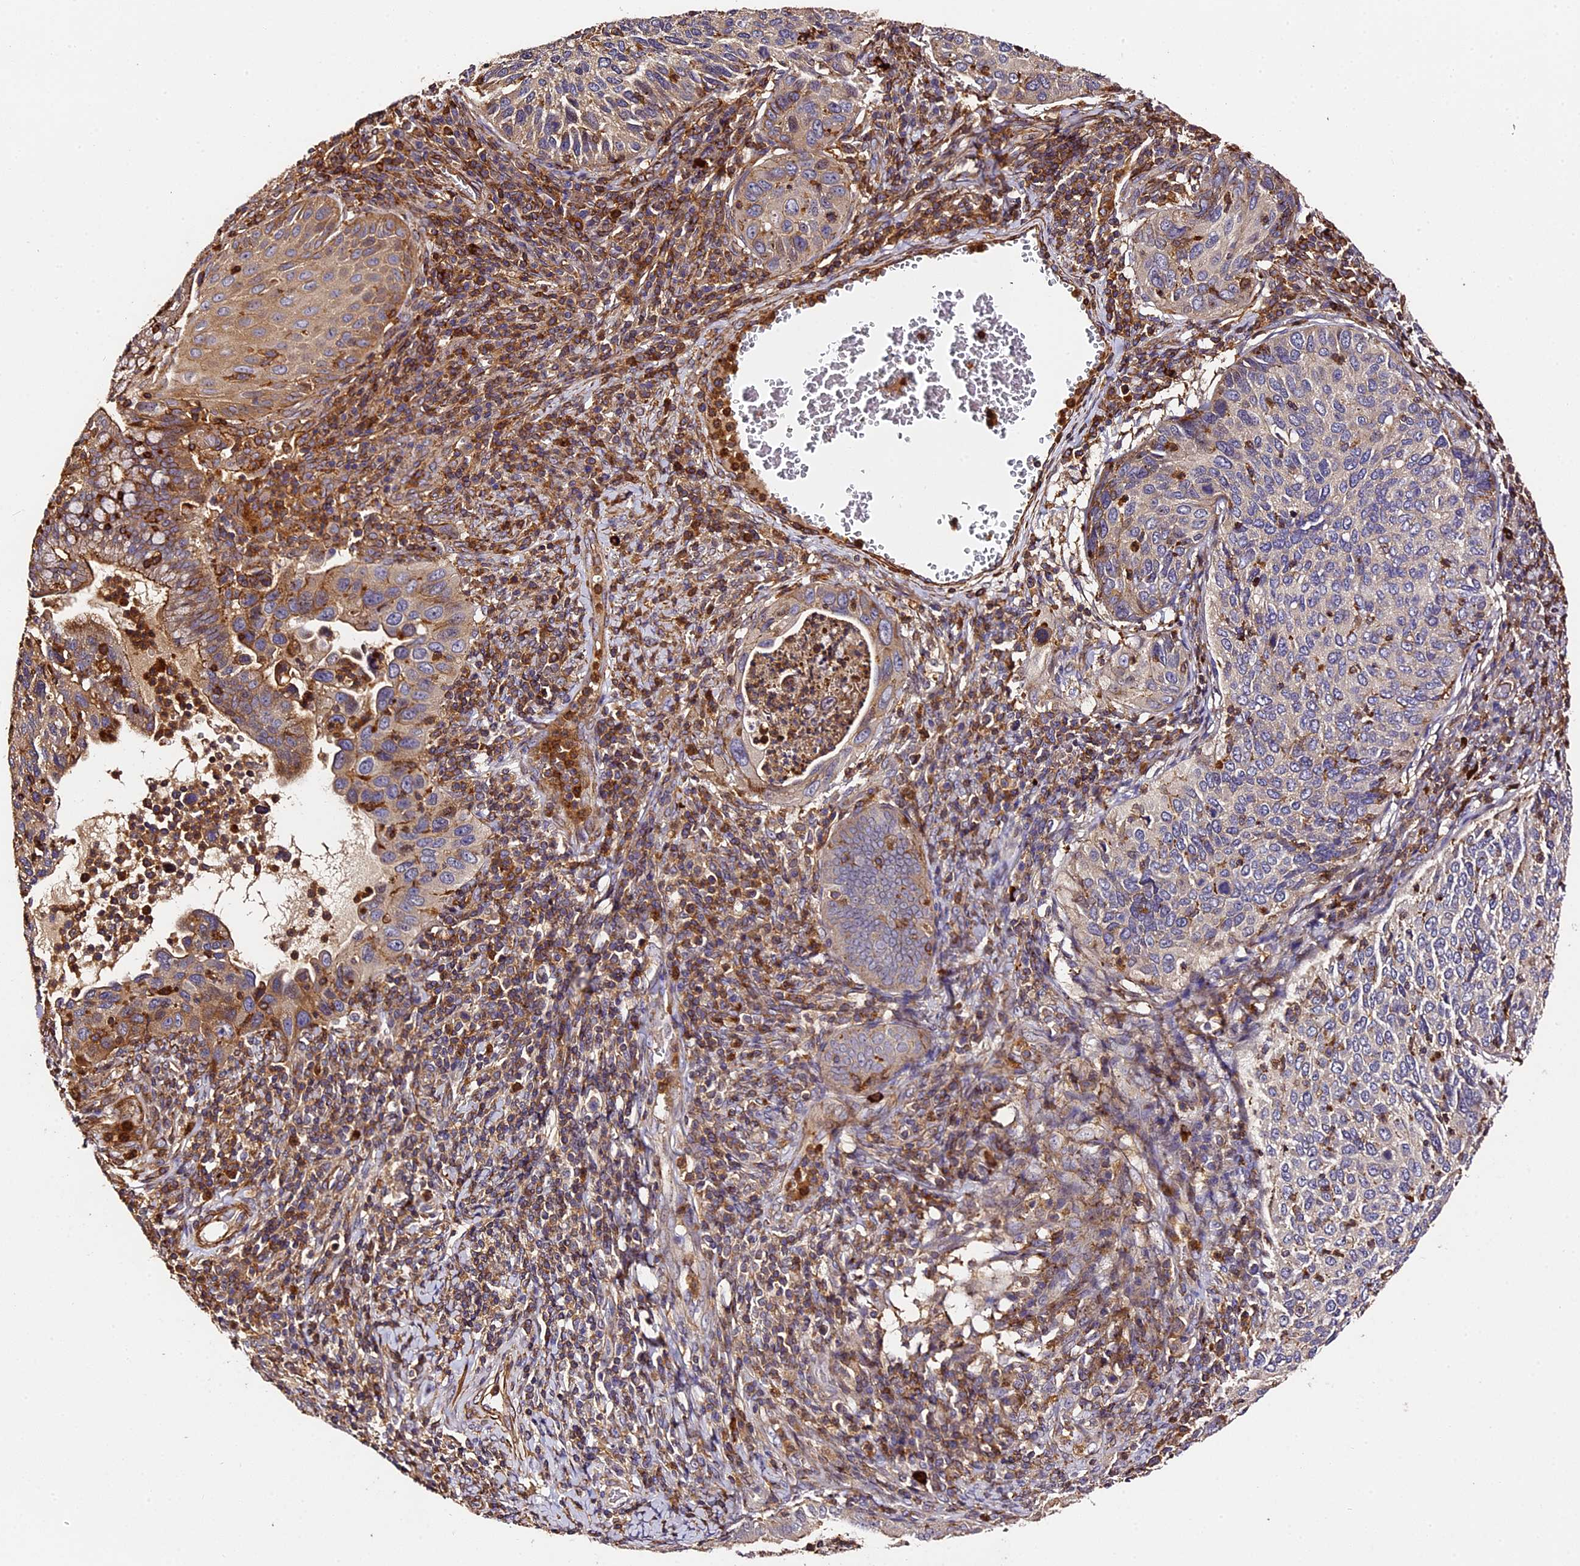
{"staining": {"intensity": "moderate", "quantity": "<25%", "location": "cytoplasmic/membranous"}, "tissue": "cervical cancer", "cell_type": "Tumor cells", "image_type": "cancer", "snomed": [{"axis": "morphology", "description": "Squamous cell carcinoma, NOS"}, {"axis": "topography", "description": "Cervix"}], "caption": "An image showing moderate cytoplasmic/membranous expression in about <25% of tumor cells in cervical squamous cell carcinoma, as visualized by brown immunohistochemical staining.", "gene": "RAPSN", "patient": {"sex": "female", "age": 38}}